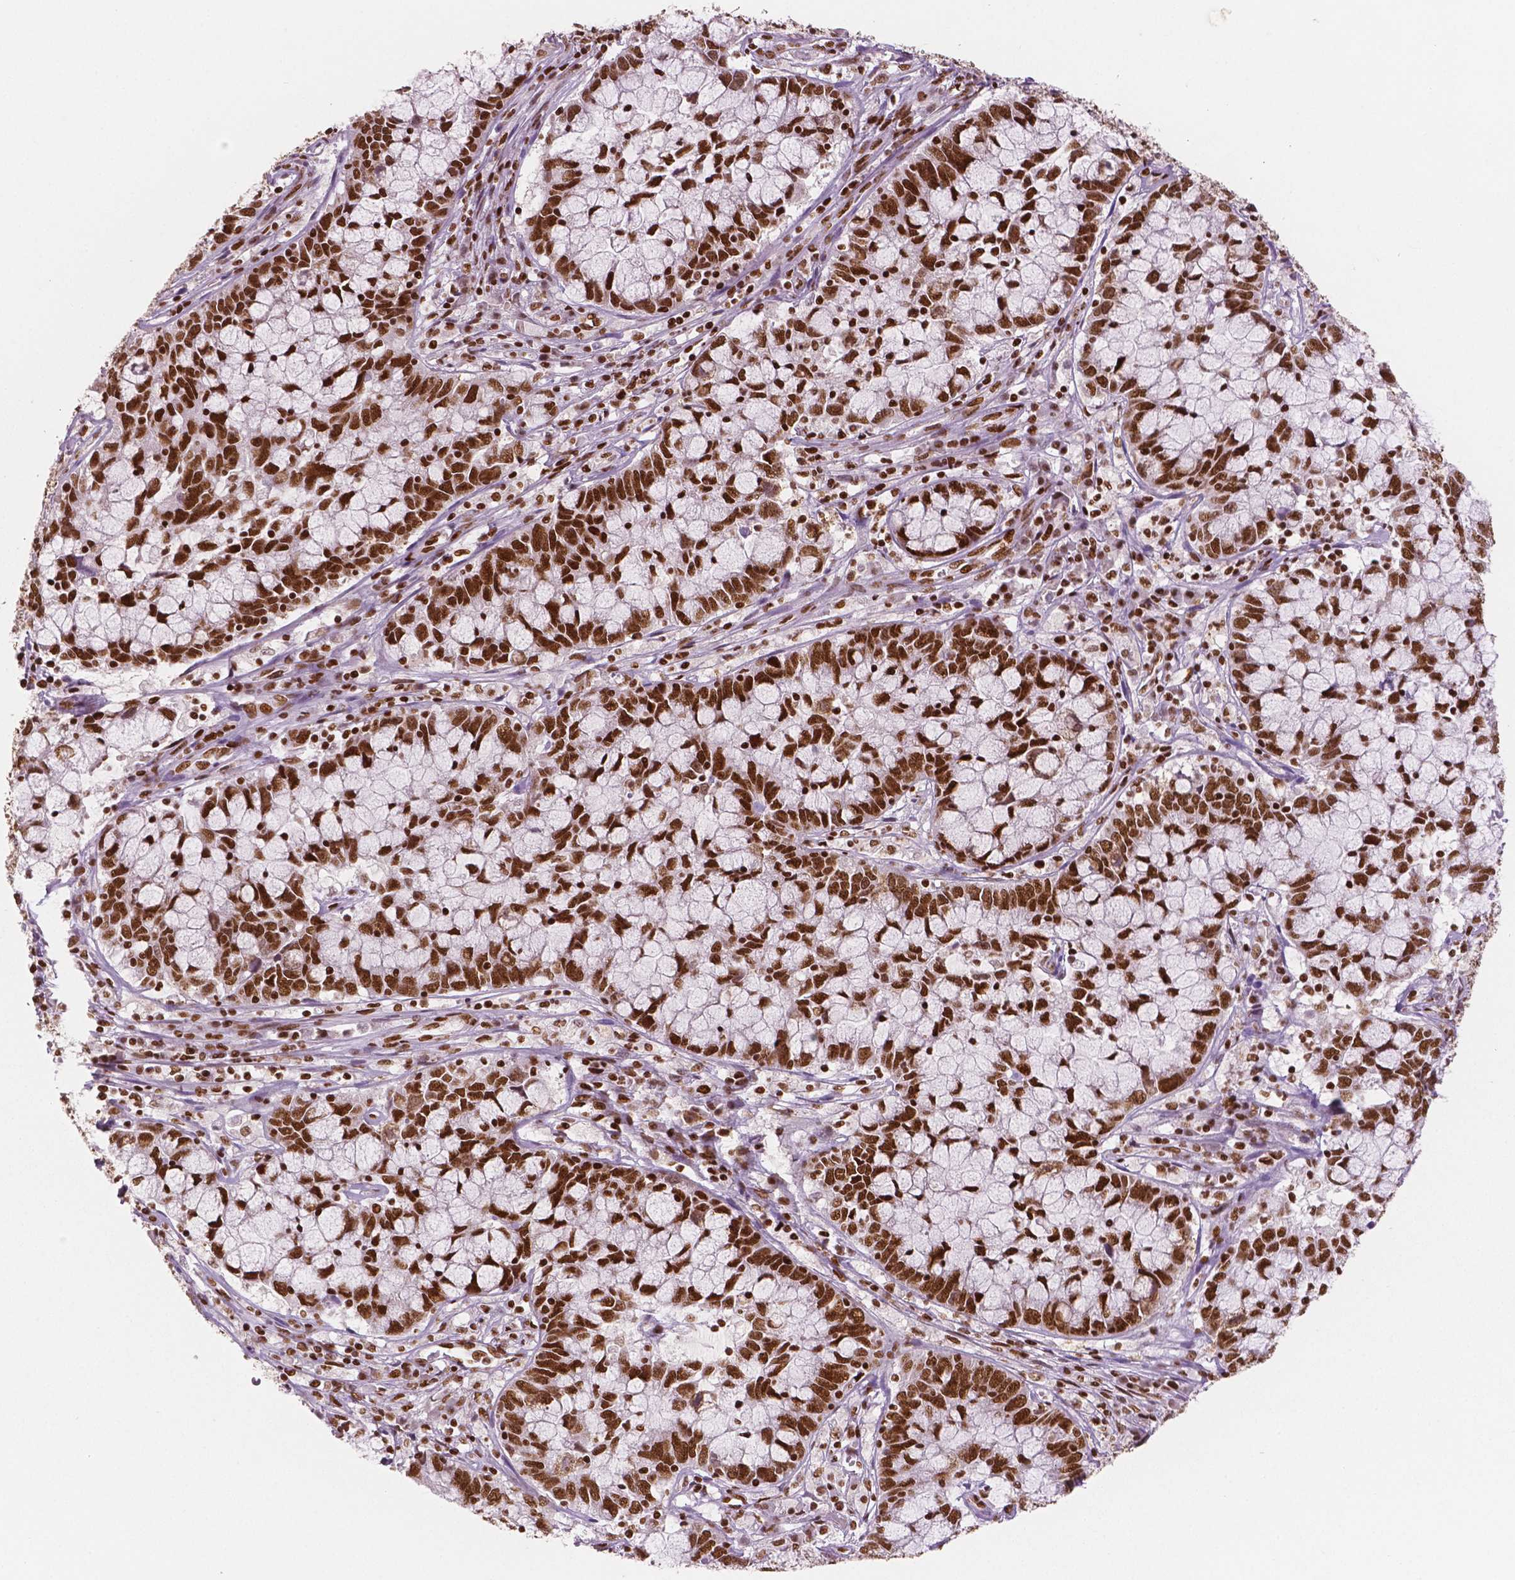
{"staining": {"intensity": "strong", "quantity": ">75%", "location": "nuclear"}, "tissue": "cervical cancer", "cell_type": "Tumor cells", "image_type": "cancer", "snomed": [{"axis": "morphology", "description": "Adenocarcinoma, NOS"}, {"axis": "topography", "description": "Cervix"}], "caption": "This histopathology image exhibits IHC staining of human cervical adenocarcinoma, with high strong nuclear positivity in approximately >75% of tumor cells.", "gene": "BRD4", "patient": {"sex": "female", "age": 40}}